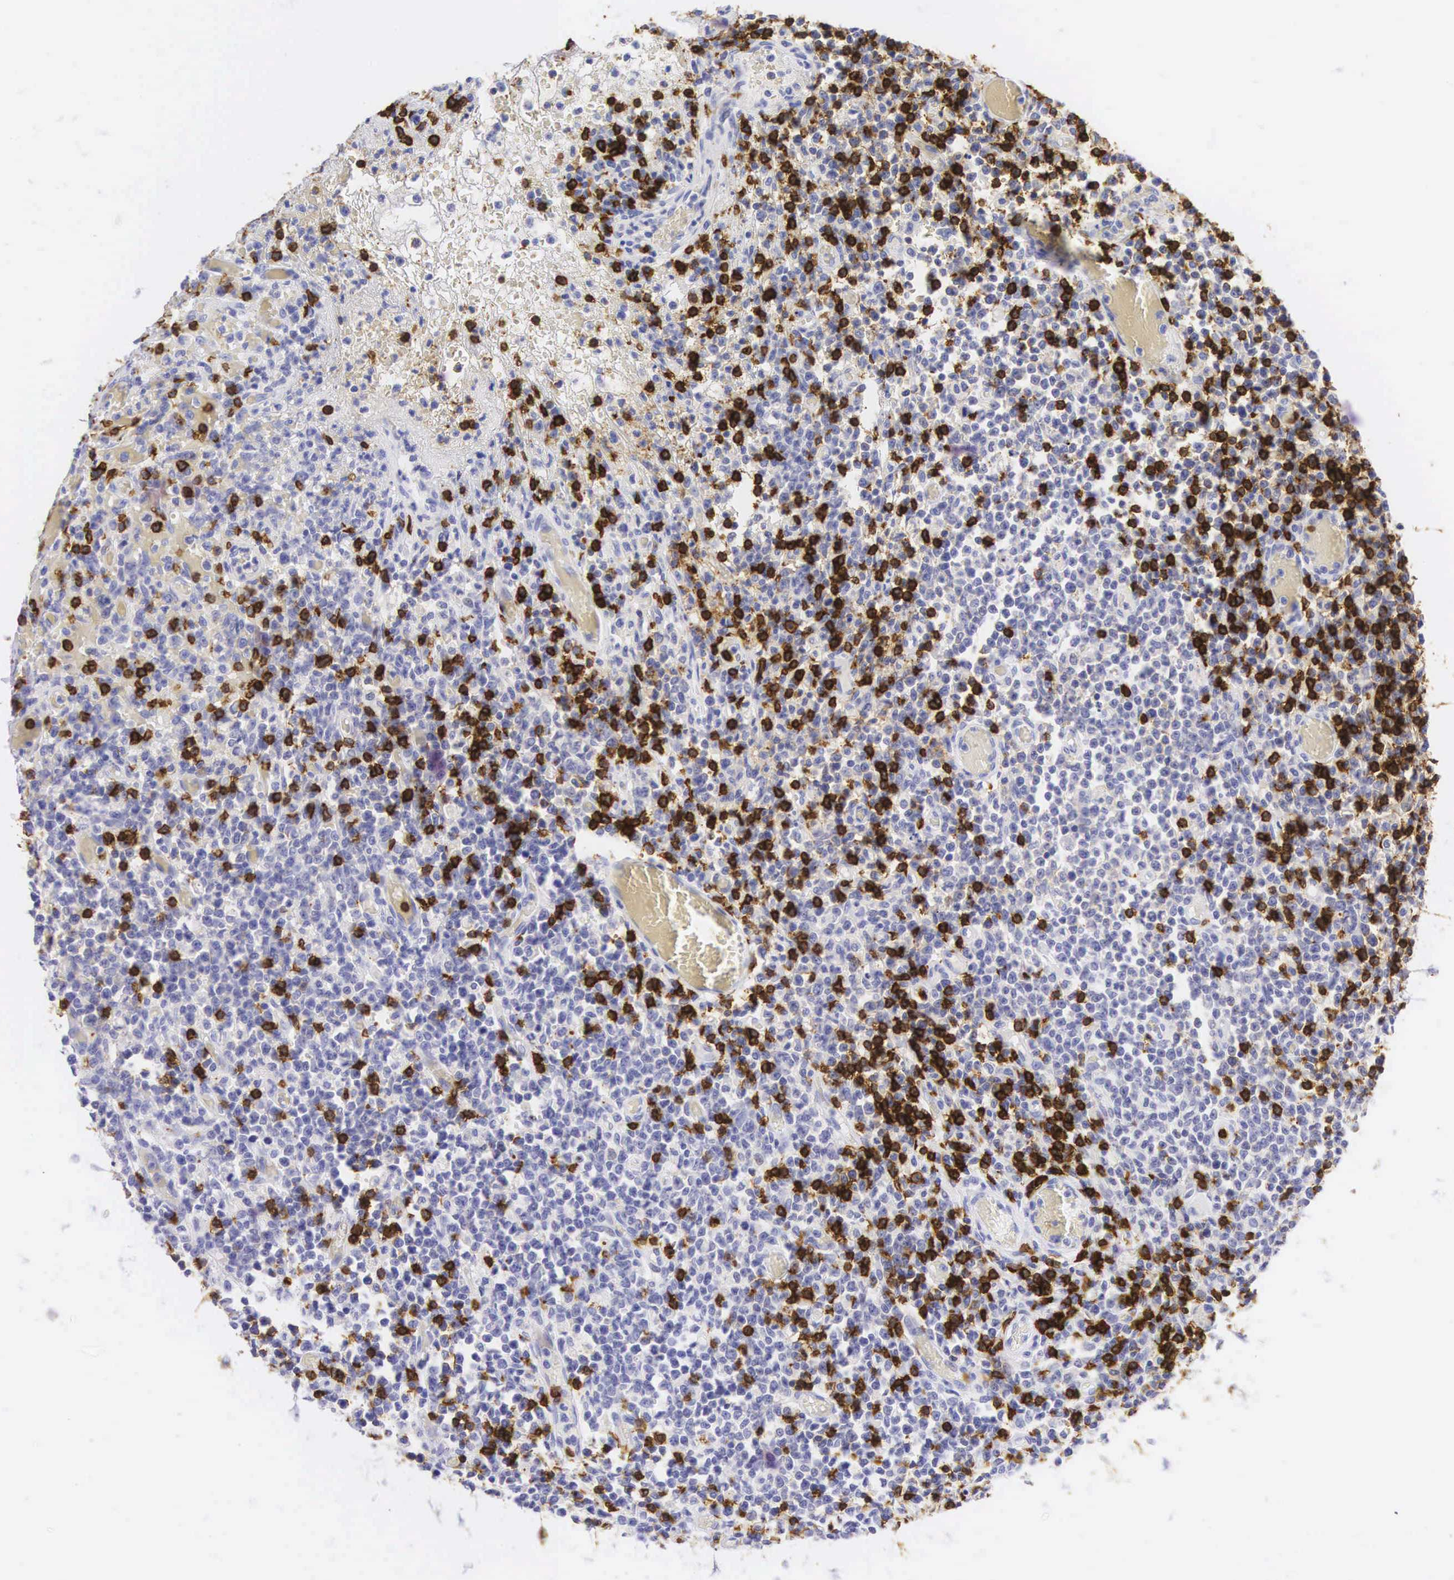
{"staining": {"intensity": "strong", "quantity": "25%-75%", "location": "cytoplasmic/membranous,nuclear"}, "tissue": "lymphoma", "cell_type": "Tumor cells", "image_type": "cancer", "snomed": [{"axis": "morphology", "description": "Malignant lymphoma, non-Hodgkin's type, High grade"}, {"axis": "topography", "description": "Colon"}], "caption": "Tumor cells reveal strong cytoplasmic/membranous and nuclear expression in about 25%-75% of cells in high-grade malignant lymphoma, non-Hodgkin's type. The protein of interest is shown in brown color, while the nuclei are stained blue.", "gene": "CD8A", "patient": {"sex": "male", "age": 82}}